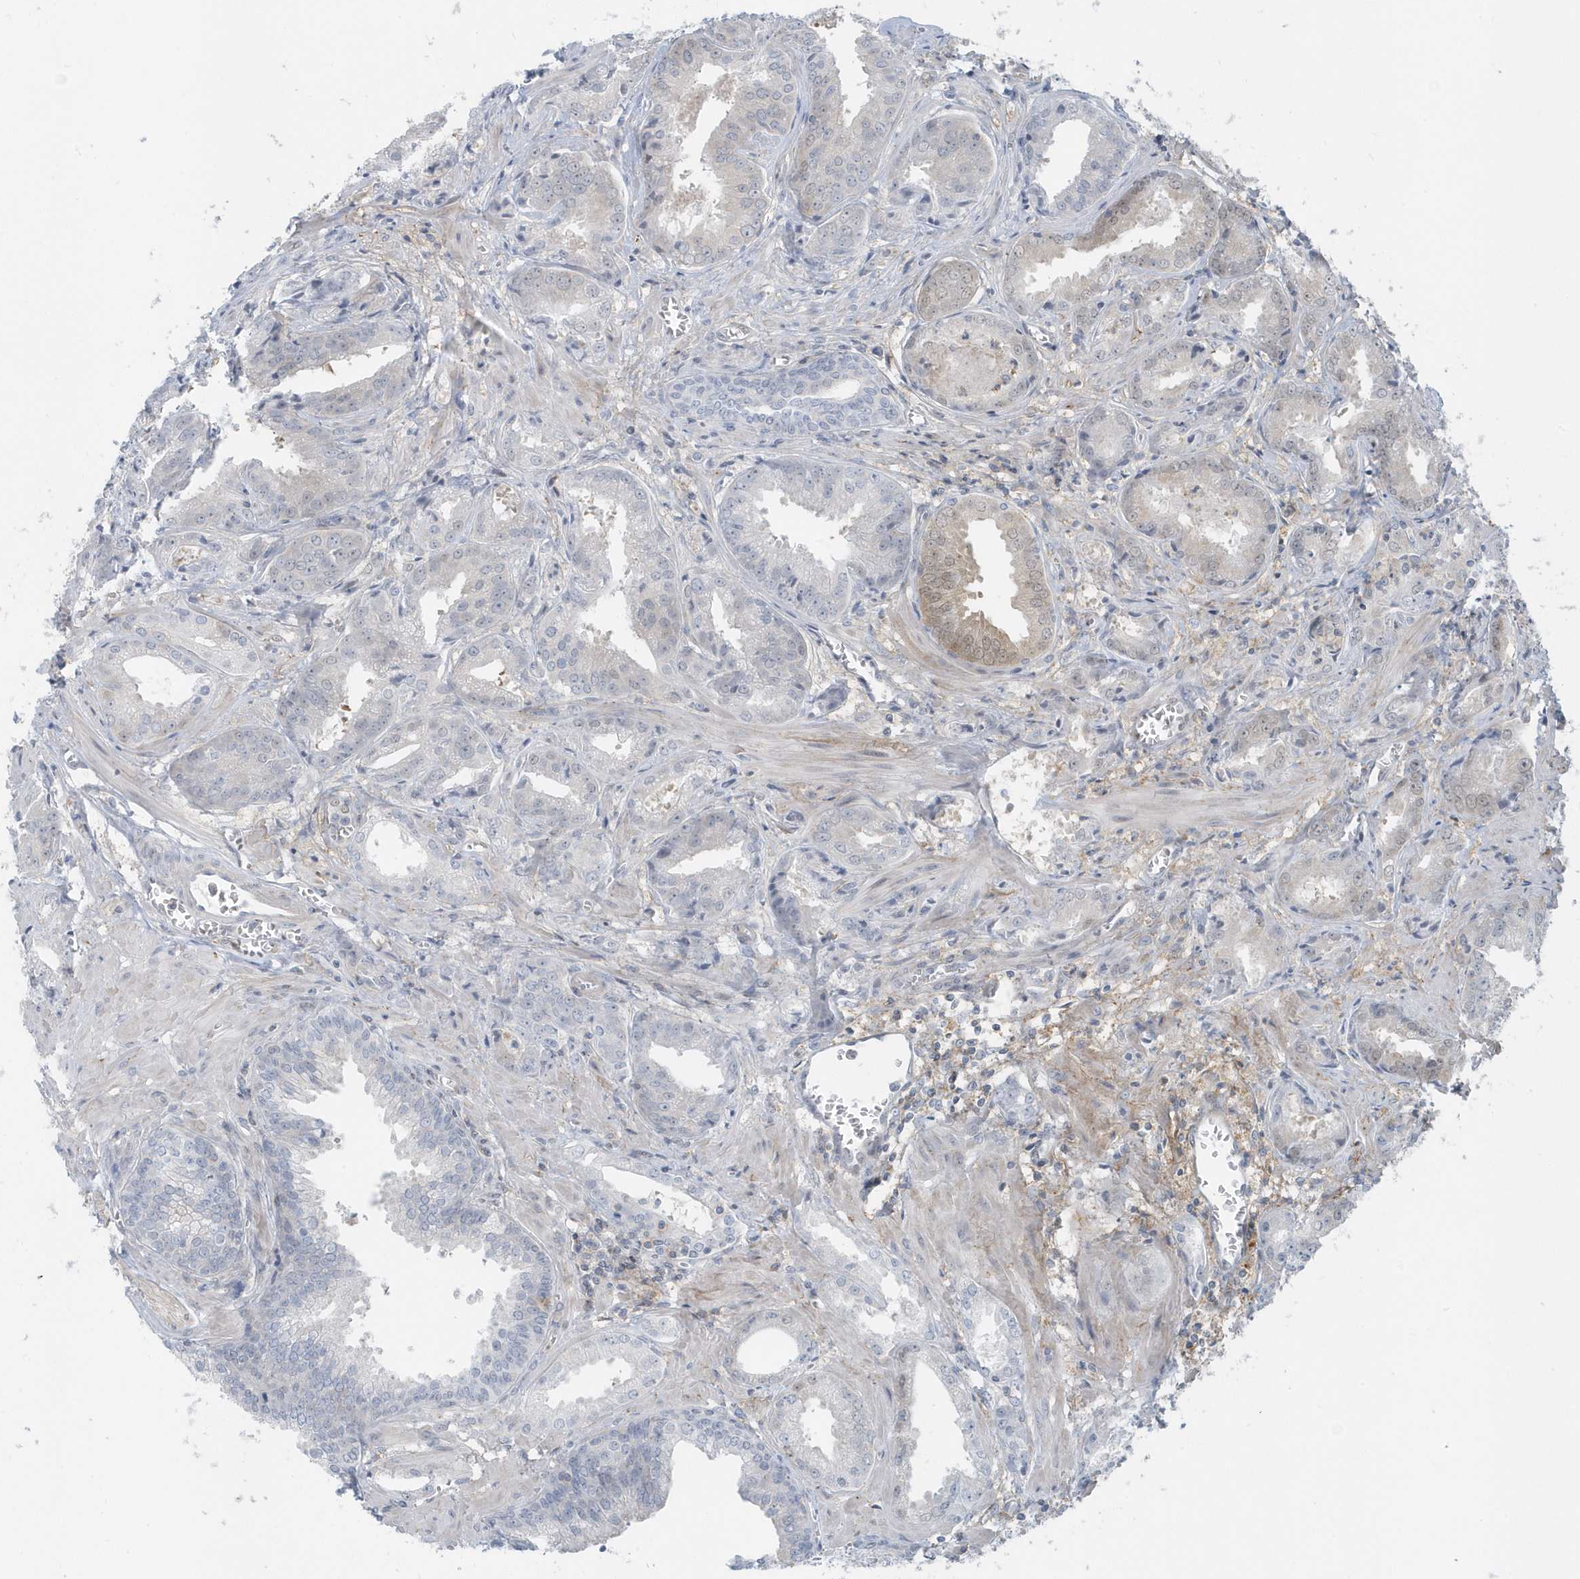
{"staining": {"intensity": "negative", "quantity": "none", "location": "none"}, "tissue": "prostate cancer", "cell_type": "Tumor cells", "image_type": "cancer", "snomed": [{"axis": "morphology", "description": "Adenocarcinoma, Low grade"}, {"axis": "topography", "description": "Prostate"}], "caption": "High magnification brightfield microscopy of prostate cancer stained with DAB (brown) and counterstained with hematoxylin (blue): tumor cells show no significant expression.", "gene": "CACNB2", "patient": {"sex": "male", "age": 67}}